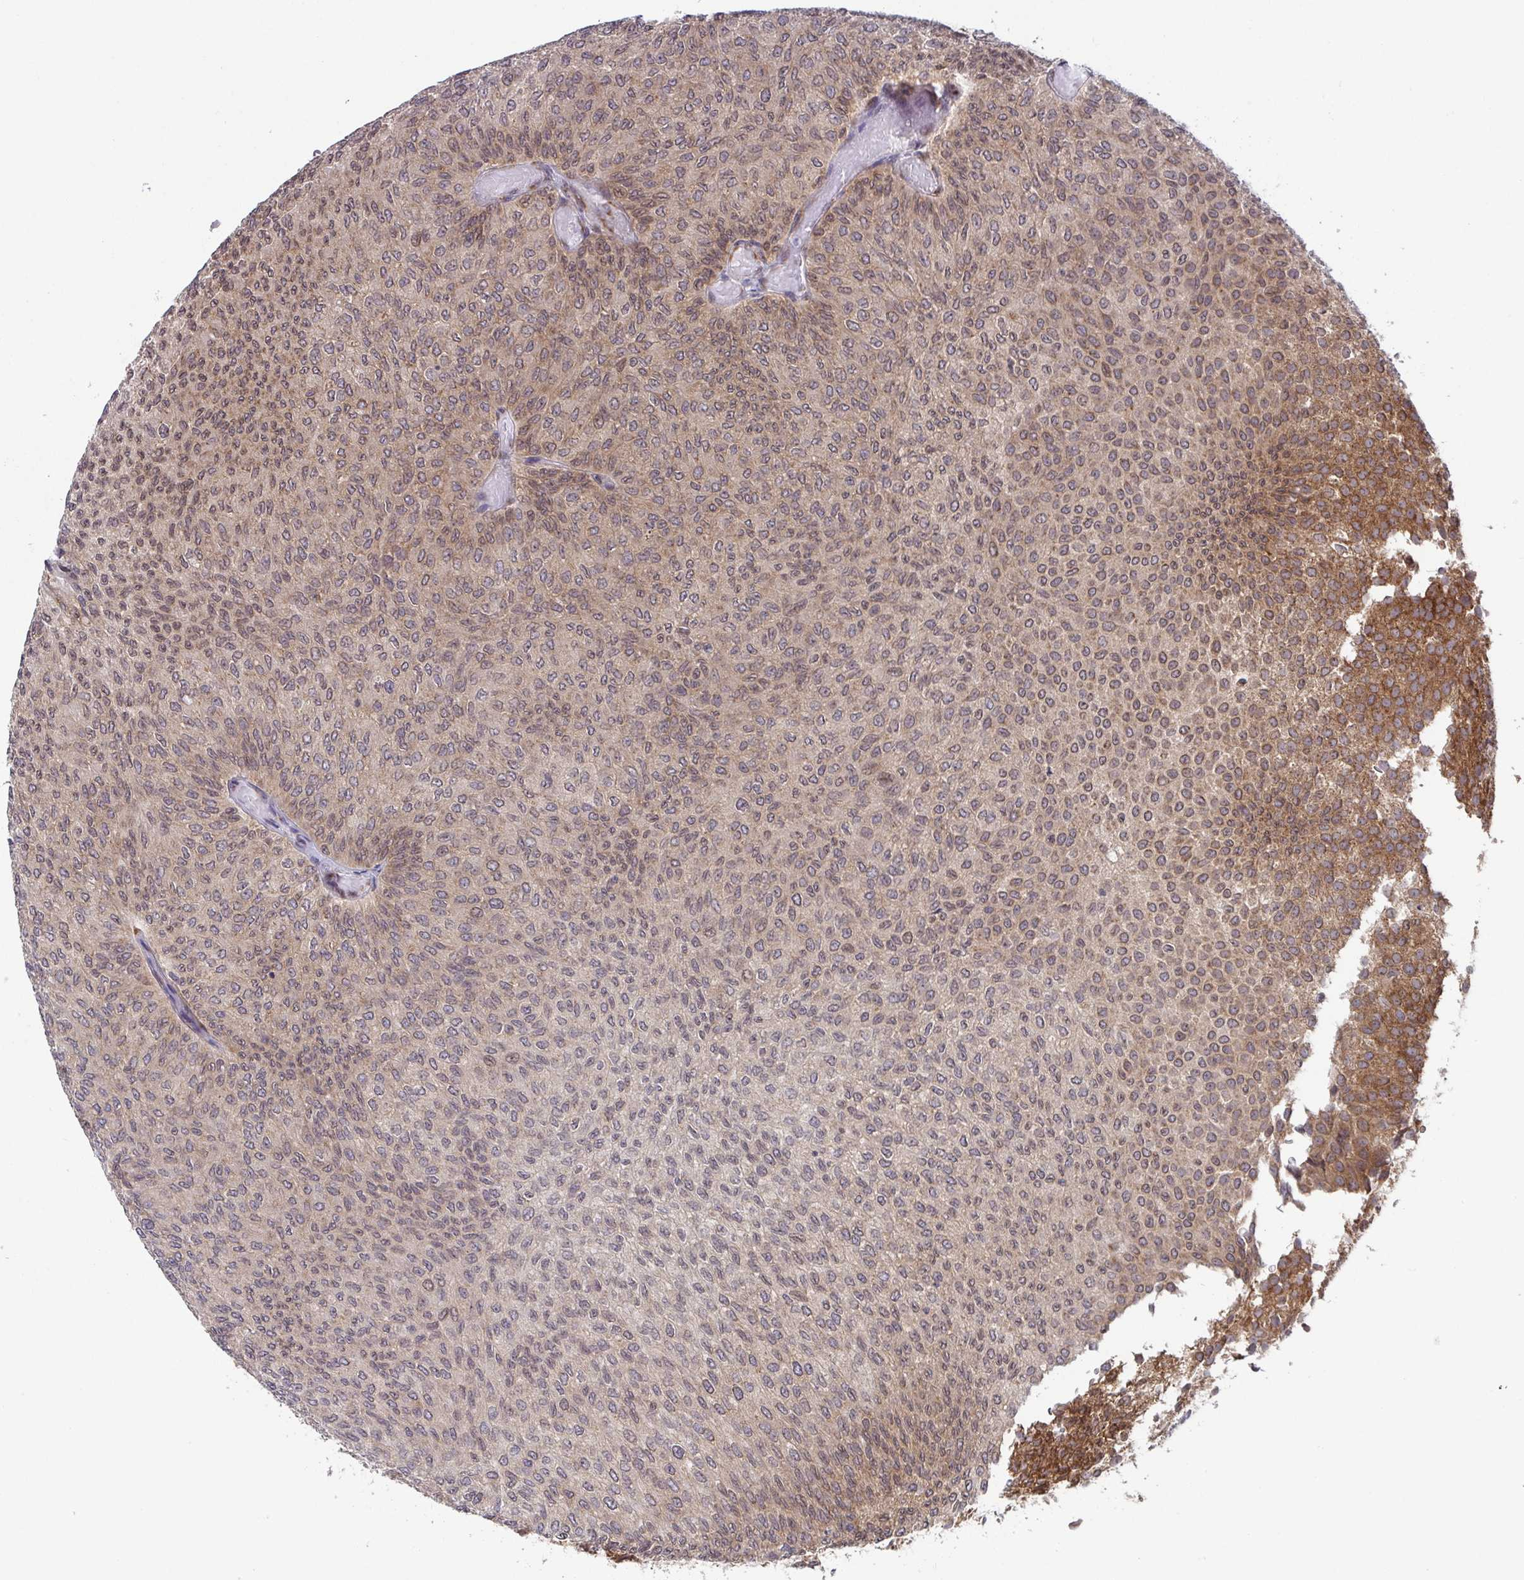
{"staining": {"intensity": "strong", "quantity": "25%-75%", "location": "cytoplasmic/membranous"}, "tissue": "urothelial cancer", "cell_type": "Tumor cells", "image_type": "cancer", "snomed": [{"axis": "morphology", "description": "Urothelial carcinoma, Low grade"}, {"axis": "topography", "description": "Urinary bladder"}], "caption": "Immunohistochemical staining of human low-grade urothelial carcinoma demonstrates high levels of strong cytoplasmic/membranous expression in about 25%-75% of tumor cells. (Stains: DAB (3,3'-diaminobenzidine) in brown, nuclei in blue, Microscopy: brightfield microscopy at high magnification).", "gene": "ATP5MJ", "patient": {"sex": "male", "age": 78}}